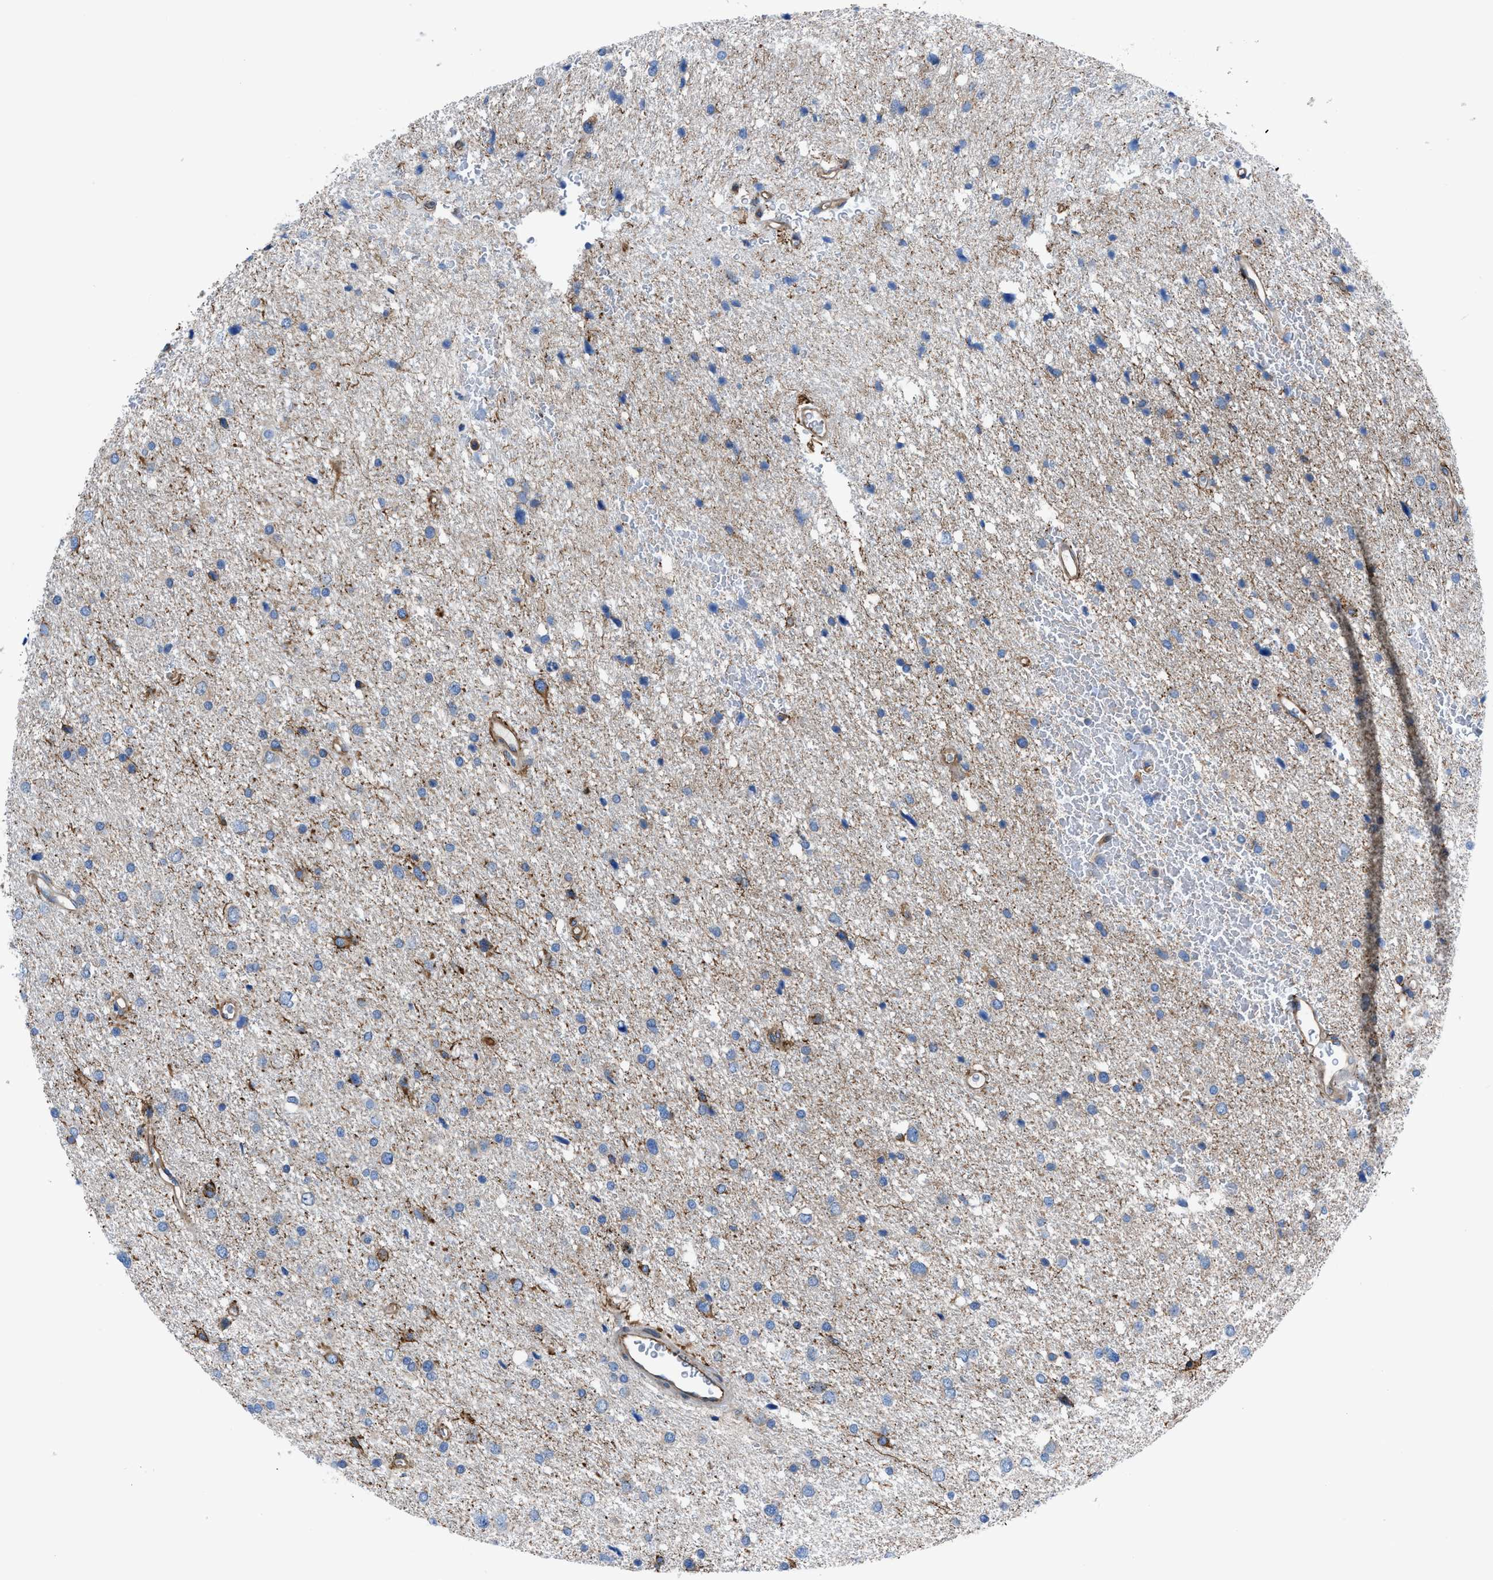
{"staining": {"intensity": "moderate", "quantity": "<25%", "location": "cytoplasmic/membranous"}, "tissue": "glioma", "cell_type": "Tumor cells", "image_type": "cancer", "snomed": [{"axis": "morphology", "description": "Glioma, malignant, Low grade"}, {"axis": "topography", "description": "Brain"}], "caption": "Low-grade glioma (malignant) tissue demonstrates moderate cytoplasmic/membranous expression in approximately <25% of tumor cells, visualized by immunohistochemistry. (Stains: DAB in brown, nuclei in blue, Microscopy: brightfield microscopy at high magnification).", "gene": "DMAC1", "patient": {"sex": "female", "age": 37}}